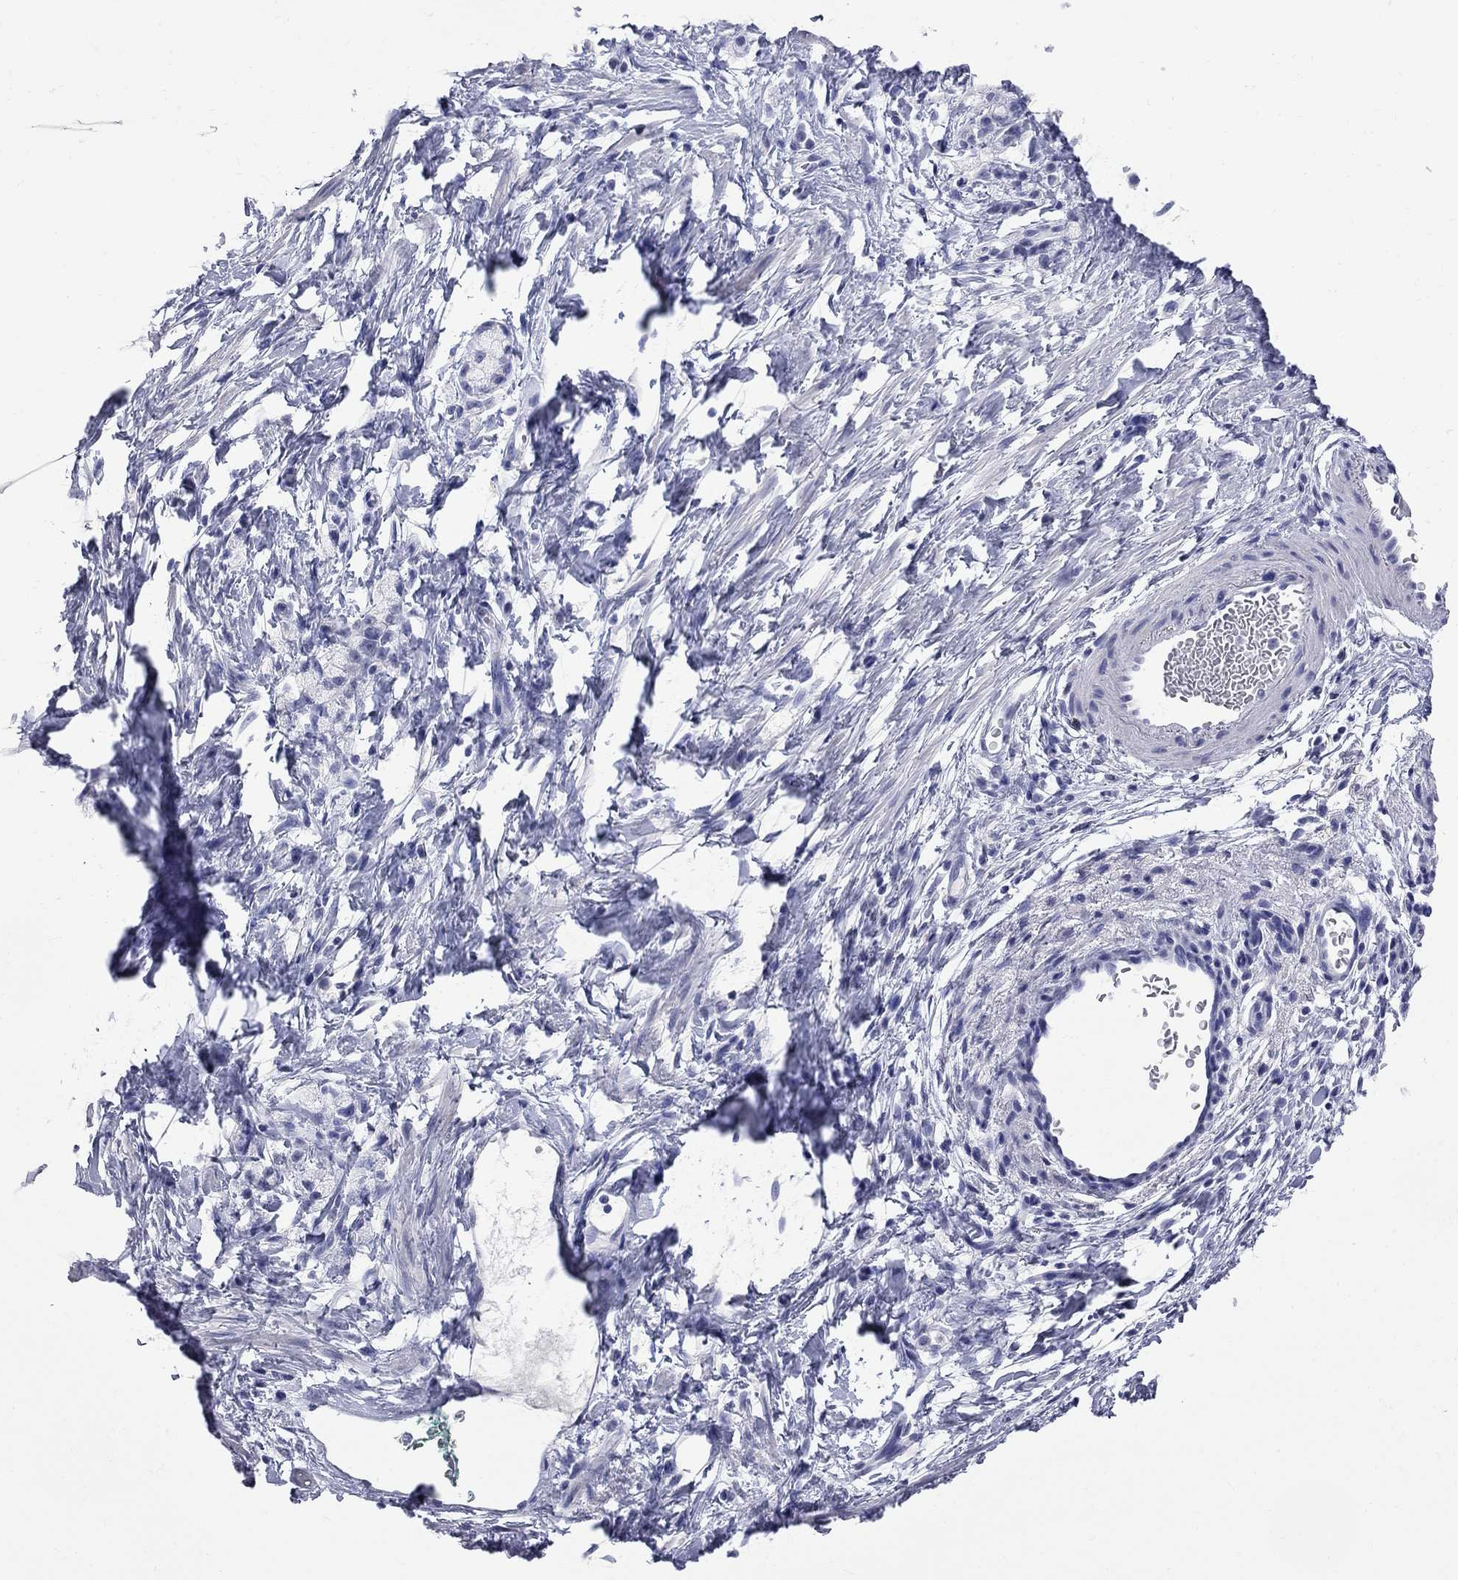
{"staining": {"intensity": "negative", "quantity": "none", "location": "none"}, "tissue": "stomach cancer", "cell_type": "Tumor cells", "image_type": "cancer", "snomed": [{"axis": "morphology", "description": "Adenocarcinoma, NOS"}, {"axis": "topography", "description": "Stomach"}], "caption": "Tumor cells show no significant protein positivity in stomach cancer.", "gene": "FAM221B", "patient": {"sex": "male", "age": 58}}